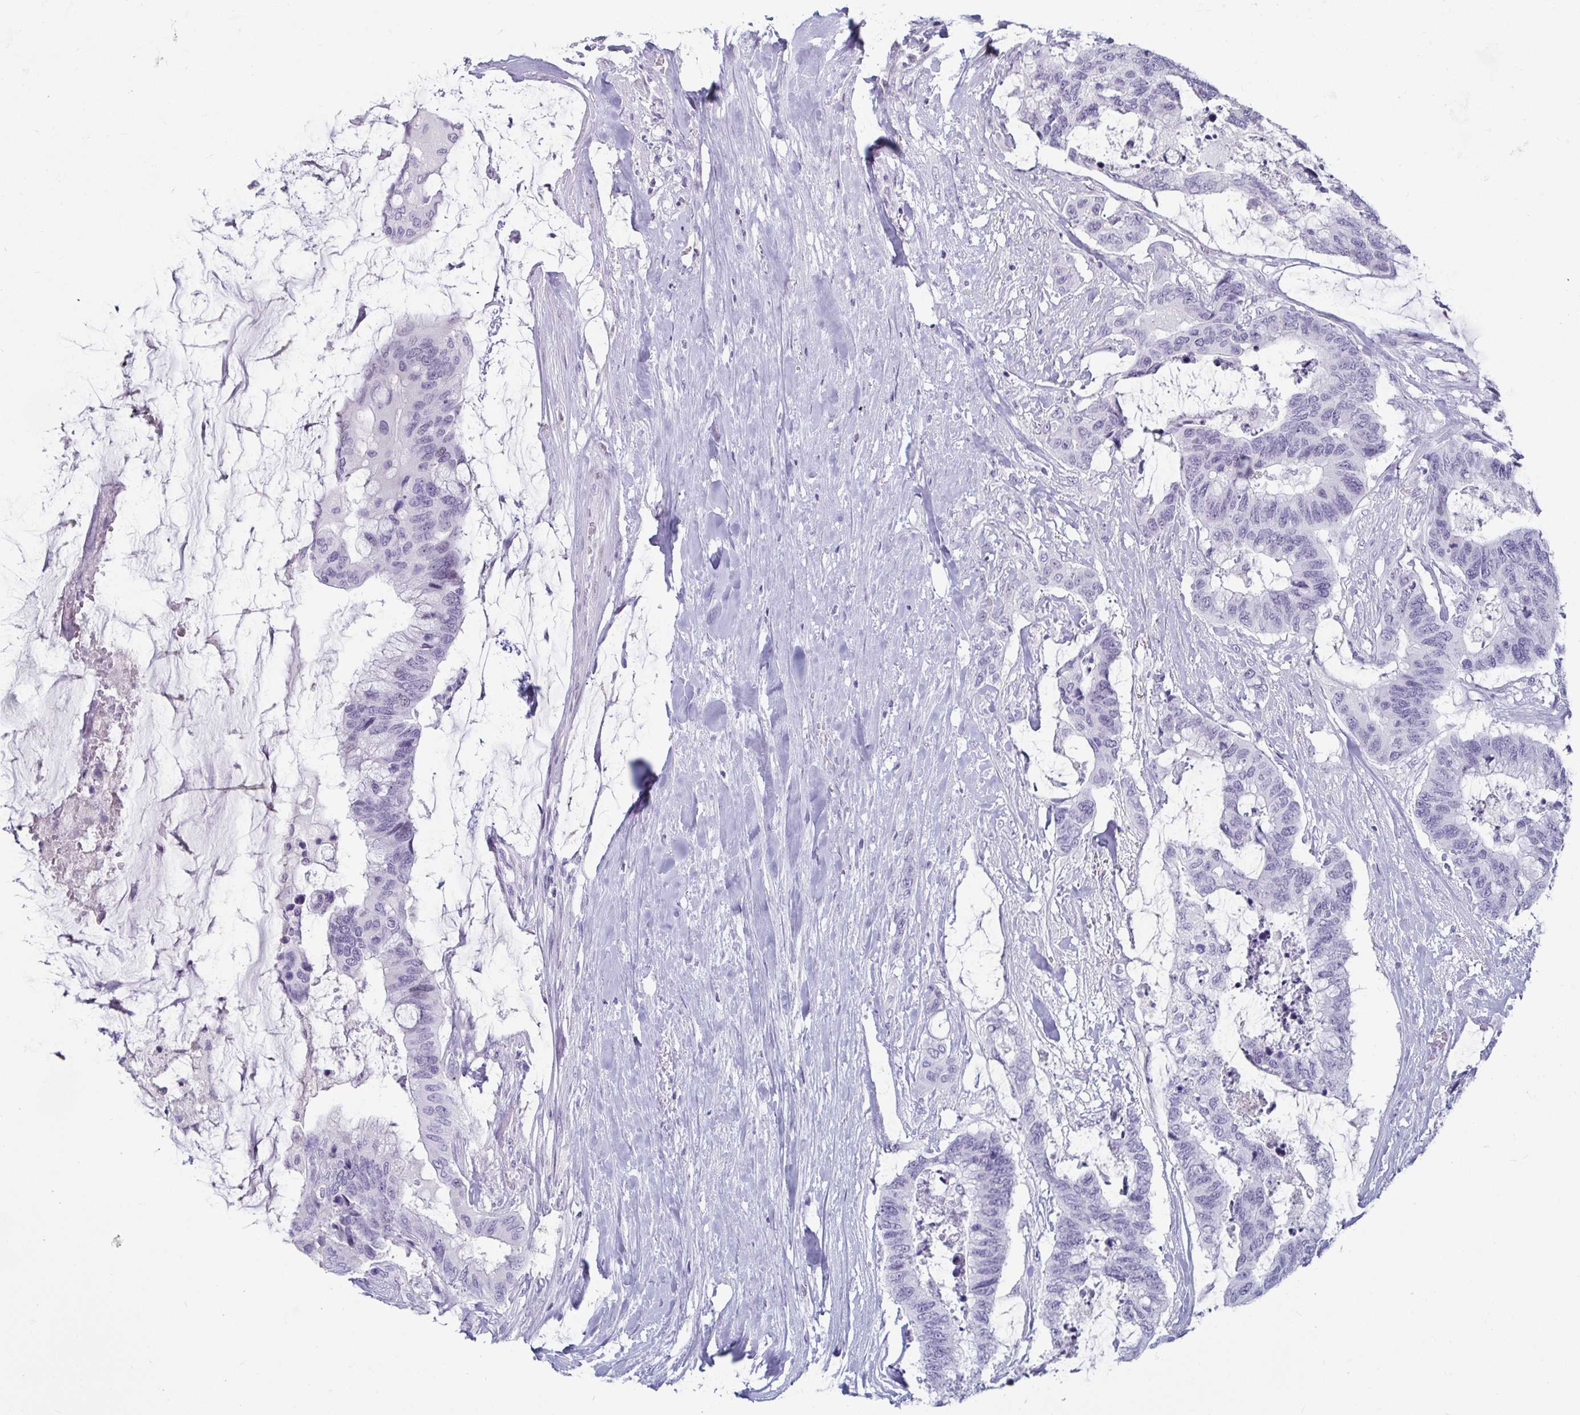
{"staining": {"intensity": "negative", "quantity": "none", "location": "none"}, "tissue": "colorectal cancer", "cell_type": "Tumor cells", "image_type": "cancer", "snomed": [{"axis": "morphology", "description": "Adenocarcinoma, NOS"}, {"axis": "topography", "description": "Rectum"}], "caption": "Histopathology image shows no protein positivity in tumor cells of colorectal adenocarcinoma tissue.", "gene": "NPY", "patient": {"sex": "female", "age": 59}}